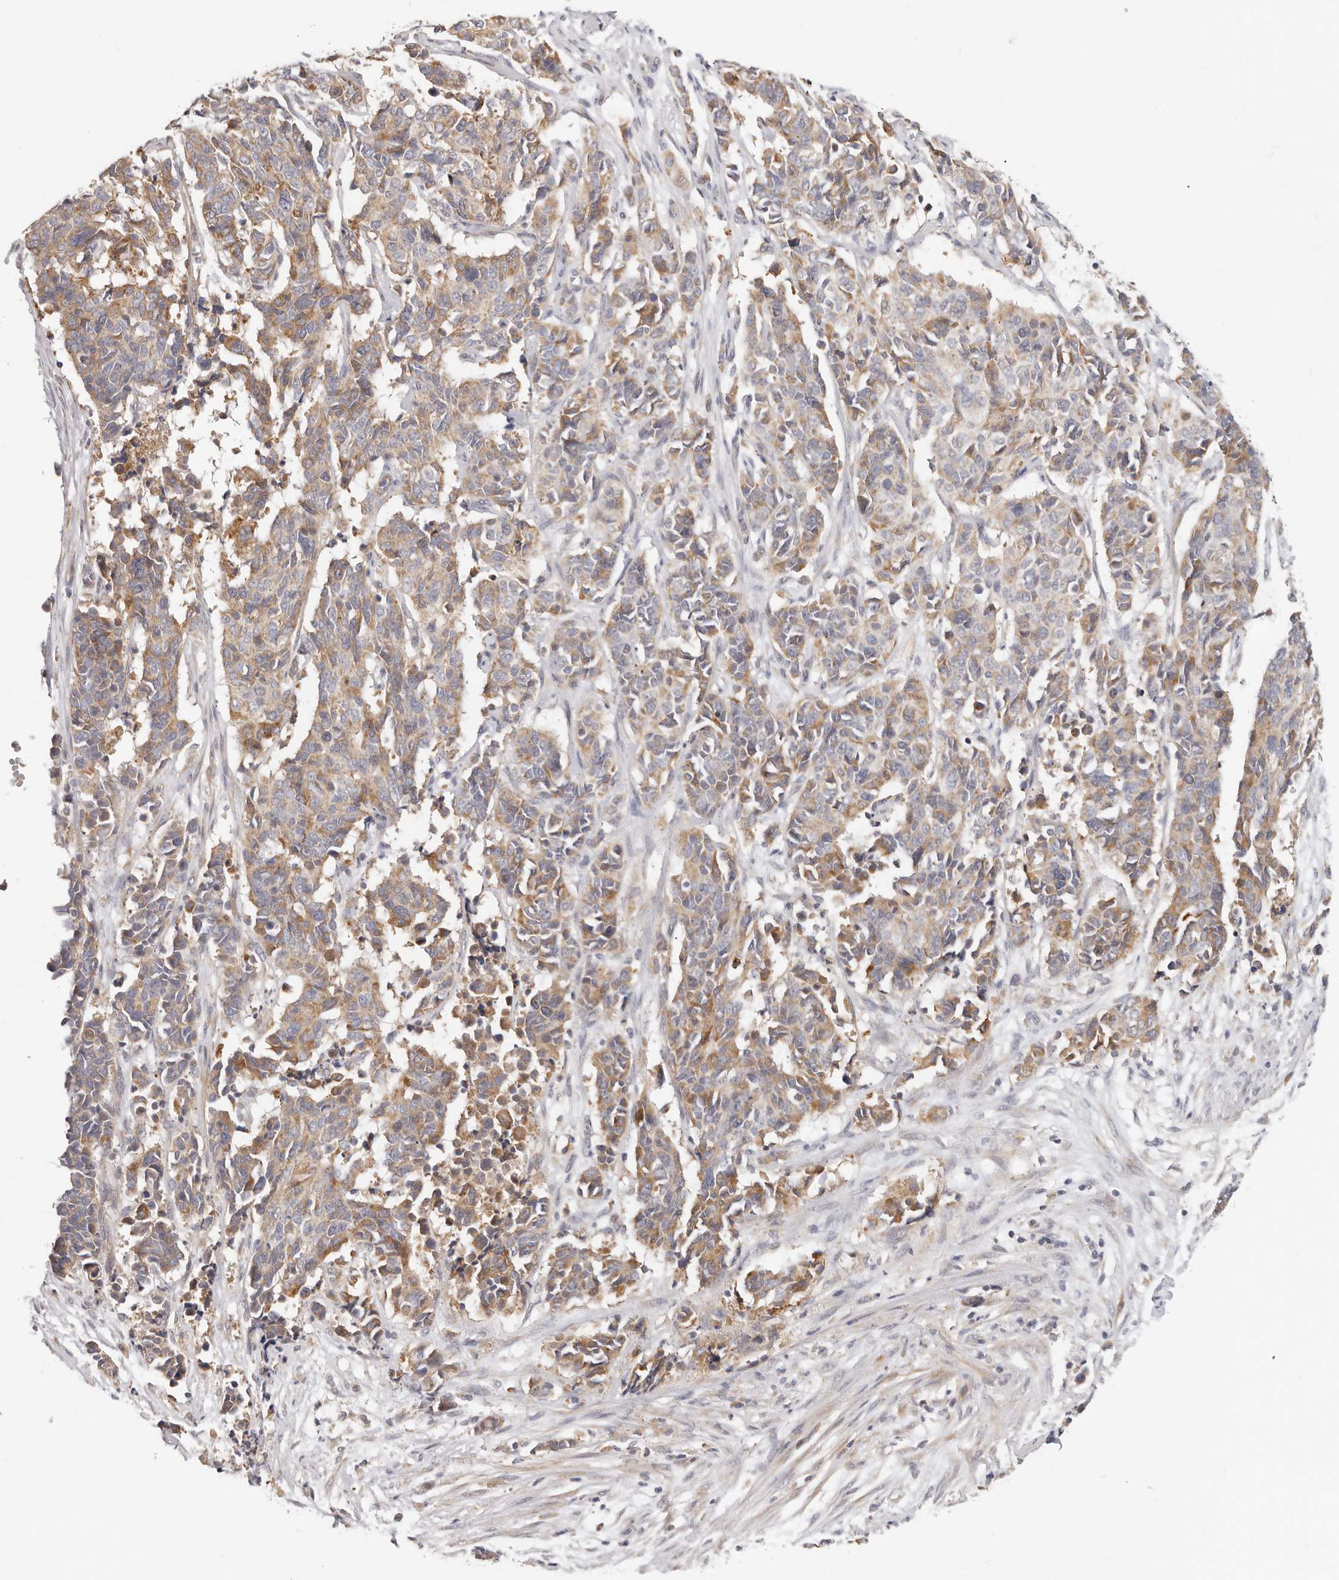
{"staining": {"intensity": "moderate", "quantity": ">75%", "location": "cytoplasmic/membranous"}, "tissue": "cervical cancer", "cell_type": "Tumor cells", "image_type": "cancer", "snomed": [{"axis": "morphology", "description": "Normal tissue, NOS"}, {"axis": "morphology", "description": "Squamous cell carcinoma, NOS"}, {"axis": "topography", "description": "Cervix"}], "caption": "Cervical cancer stained for a protein exhibits moderate cytoplasmic/membranous positivity in tumor cells.", "gene": "TFB2M", "patient": {"sex": "female", "age": 35}}